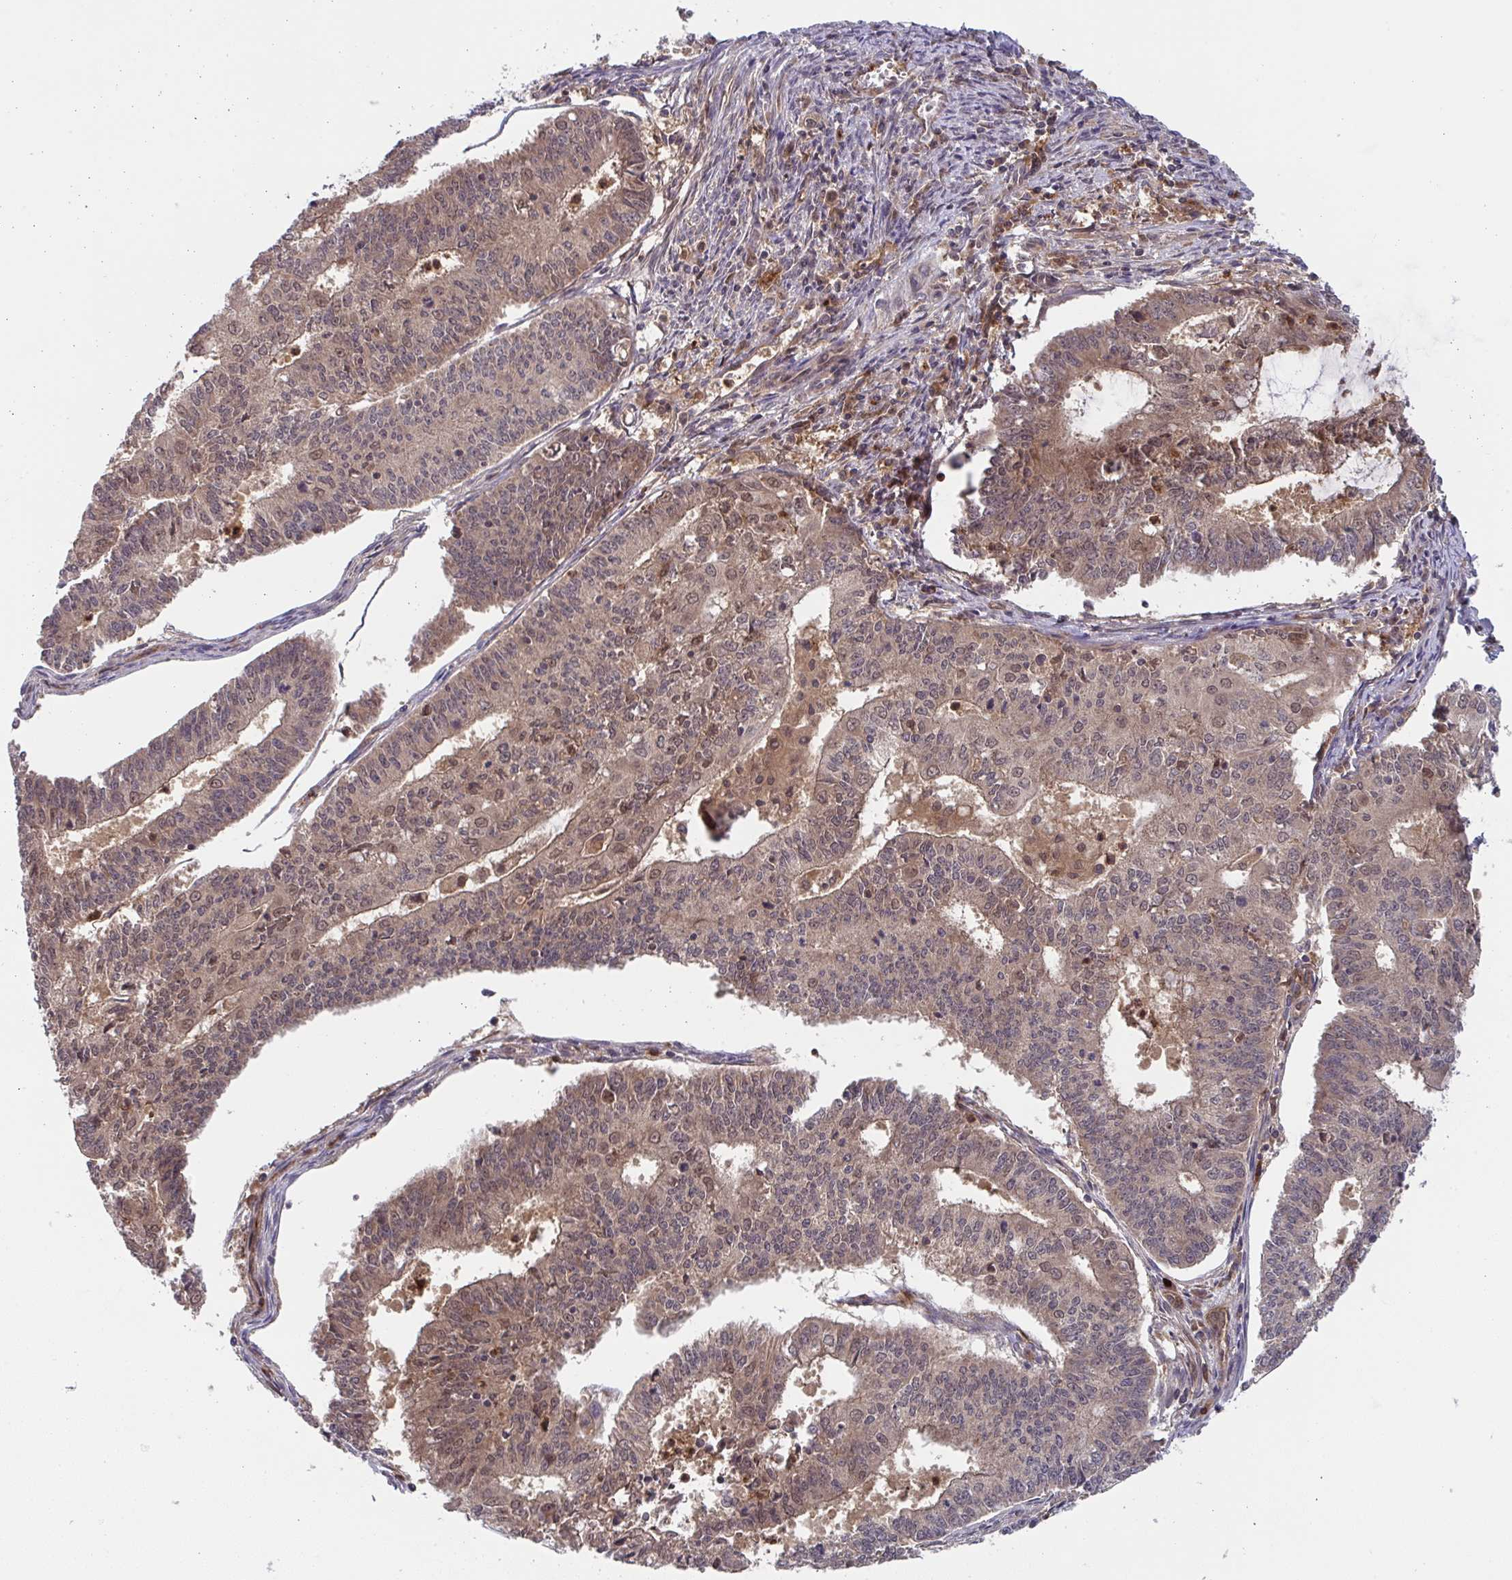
{"staining": {"intensity": "moderate", "quantity": "25%-75%", "location": "cytoplasmic/membranous,nuclear"}, "tissue": "endometrial cancer", "cell_type": "Tumor cells", "image_type": "cancer", "snomed": [{"axis": "morphology", "description": "Adenocarcinoma, NOS"}, {"axis": "topography", "description": "Endometrium"}], "caption": "Endometrial cancer tissue reveals moderate cytoplasmic/membranous and nuclear staining in approximately 25%-75% of tumor cells", "gene": "TIGAR", "patient": {"sex": "female", "age": 61}}